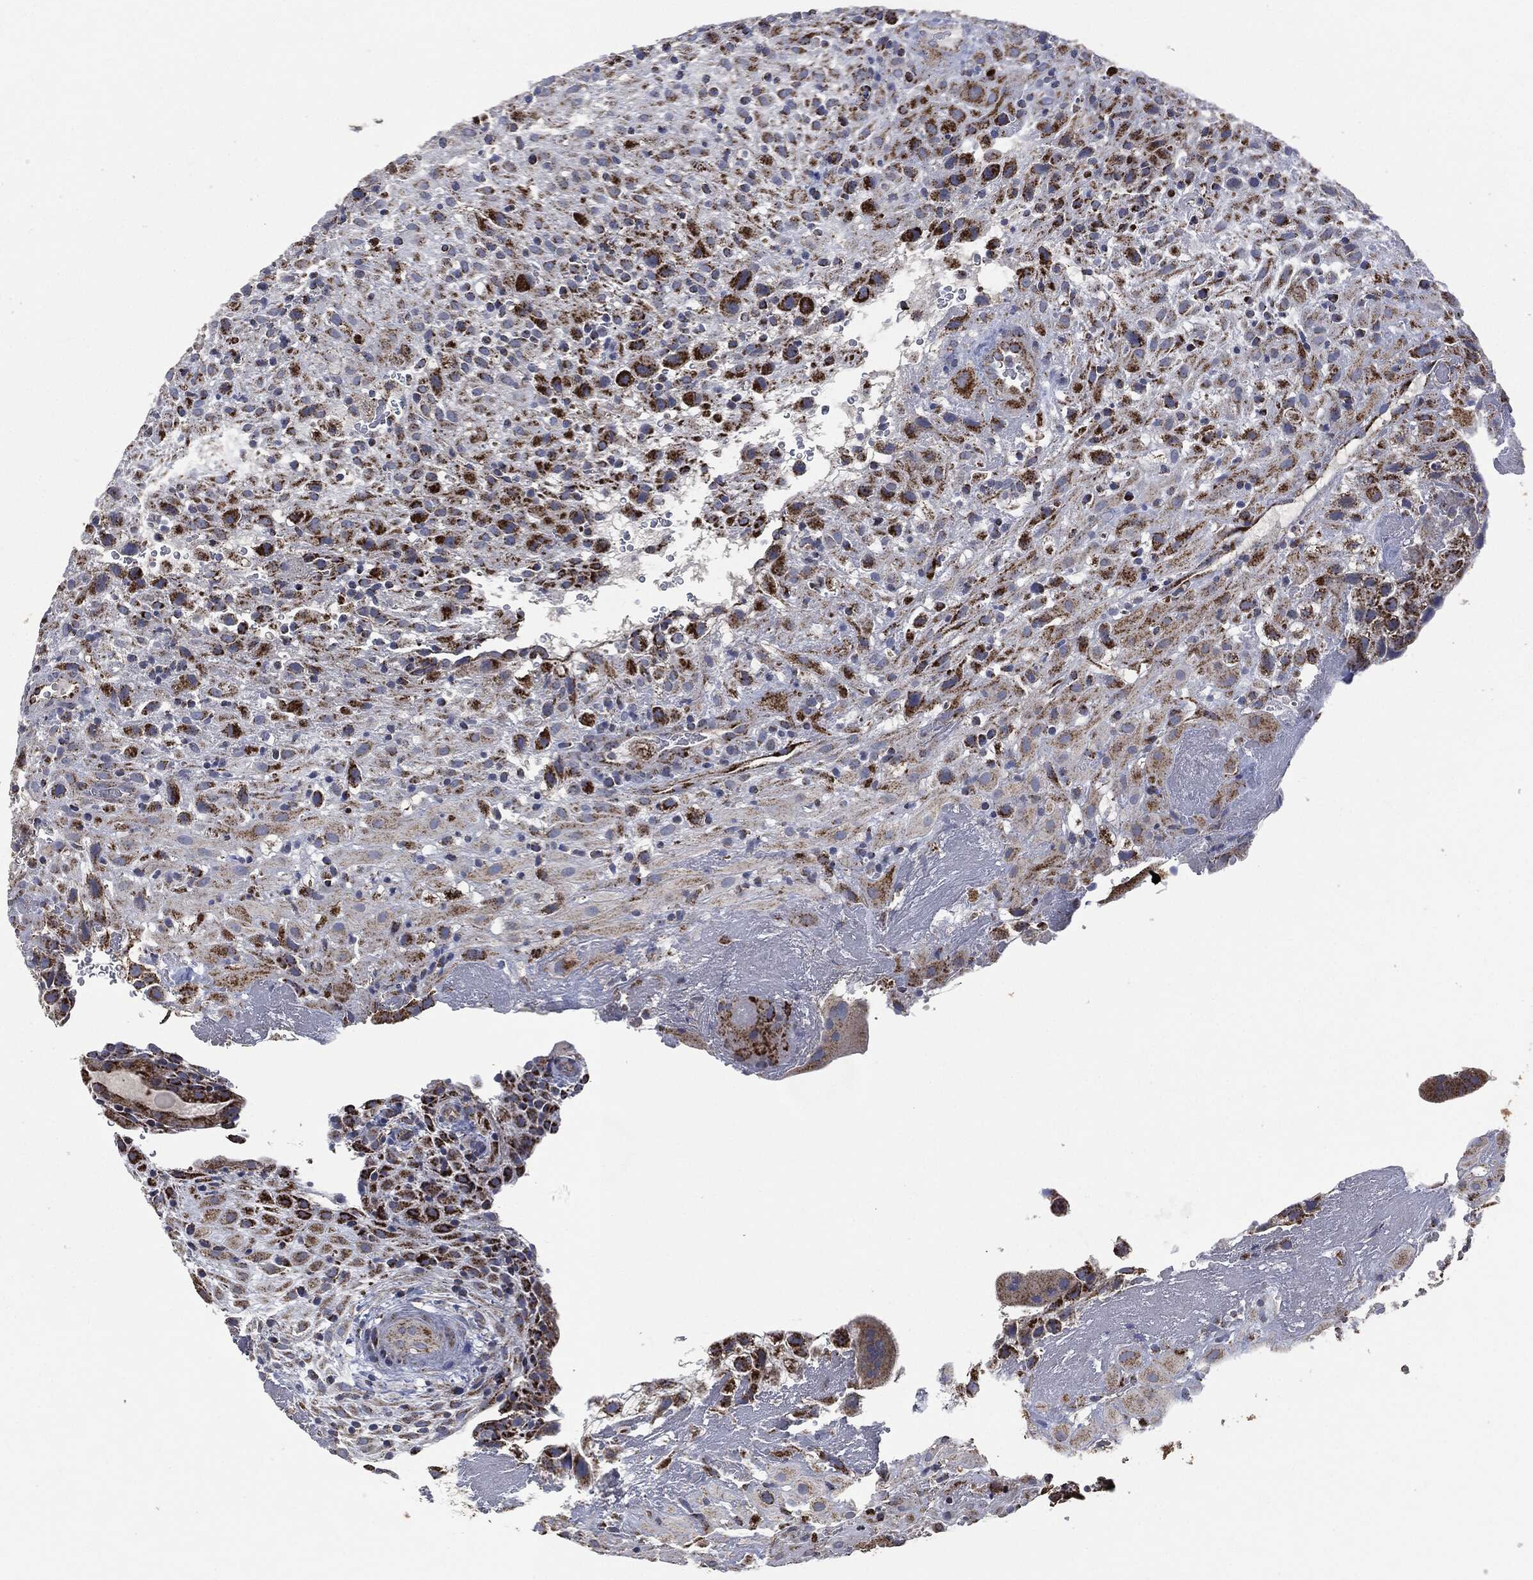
{"staining": {"intensity": "moderate", "quantity": ">75%", "location": "cytoplasmic/membranous"}, "tissue": "placenta", "cell_type": "Decidual cells", "image_type": "normal", "snomed": [{"axis": "morphology", "description": "Normal tissue, NOS"}, {"axis": "topography", "description": "Placenta"}], "caption": "DAB (3,3'-diaminobenzidine) immunohistochemical staining of unremarkable placenta shows moderate cytoplasmic/membranous protein expression in about >75% of decidual cells. (brown staining indicates protein expression, while blue staining denotes nuclei).", "gene": "RYK", "patient": {"sex": "female", "age": 19}}